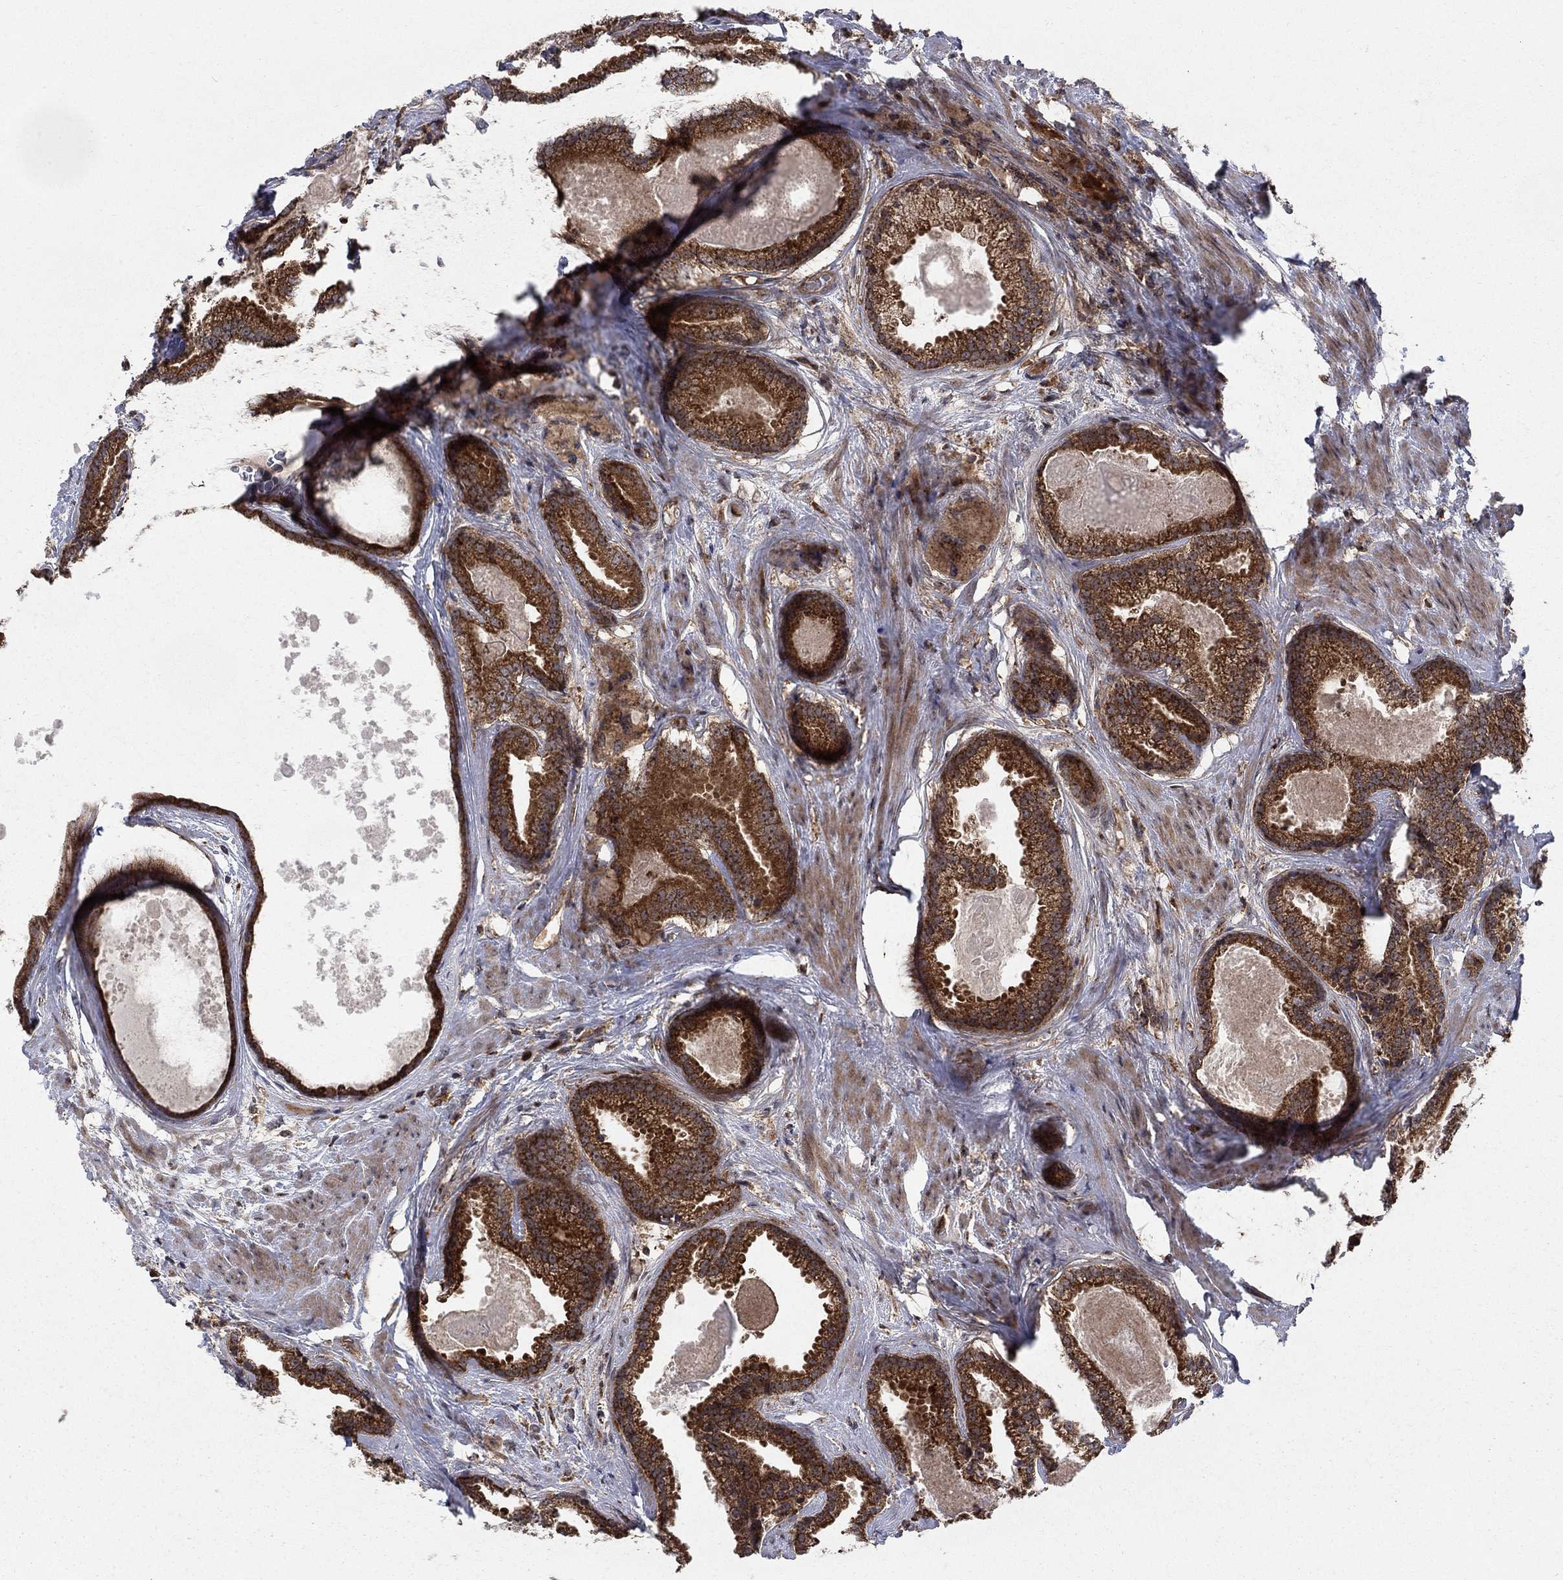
{"staining": {"intensity": "strong", "quantity": ">75%", "location": "cytoplasmic/membranous"}, "tissue": "prostate cancer", "cell_type": "Tumor cells", "image_type": "cancer", "snomed": [{"axis": "morphology", "description": "Adenocarcinoma, NOS"}, {"axis": "morphology", "description": "Adenocarcinoma, High grade"}, {"axis": "topography", "description": "Prostate"}], "caption": "The micrograph demonstrates a brown stain indicating the presence of a protein in the cytoplasmic/membranous of tumor cells in prostate cancer (high-grade adenocarcinoma). The staining was performed using DAB to visualize the protein expression in brown, while the nuclei were stained in blue with hematoxylin (Magnification: 20x).", "gene": "IFI35", "patient": {"sex": "male", "age": 64}}